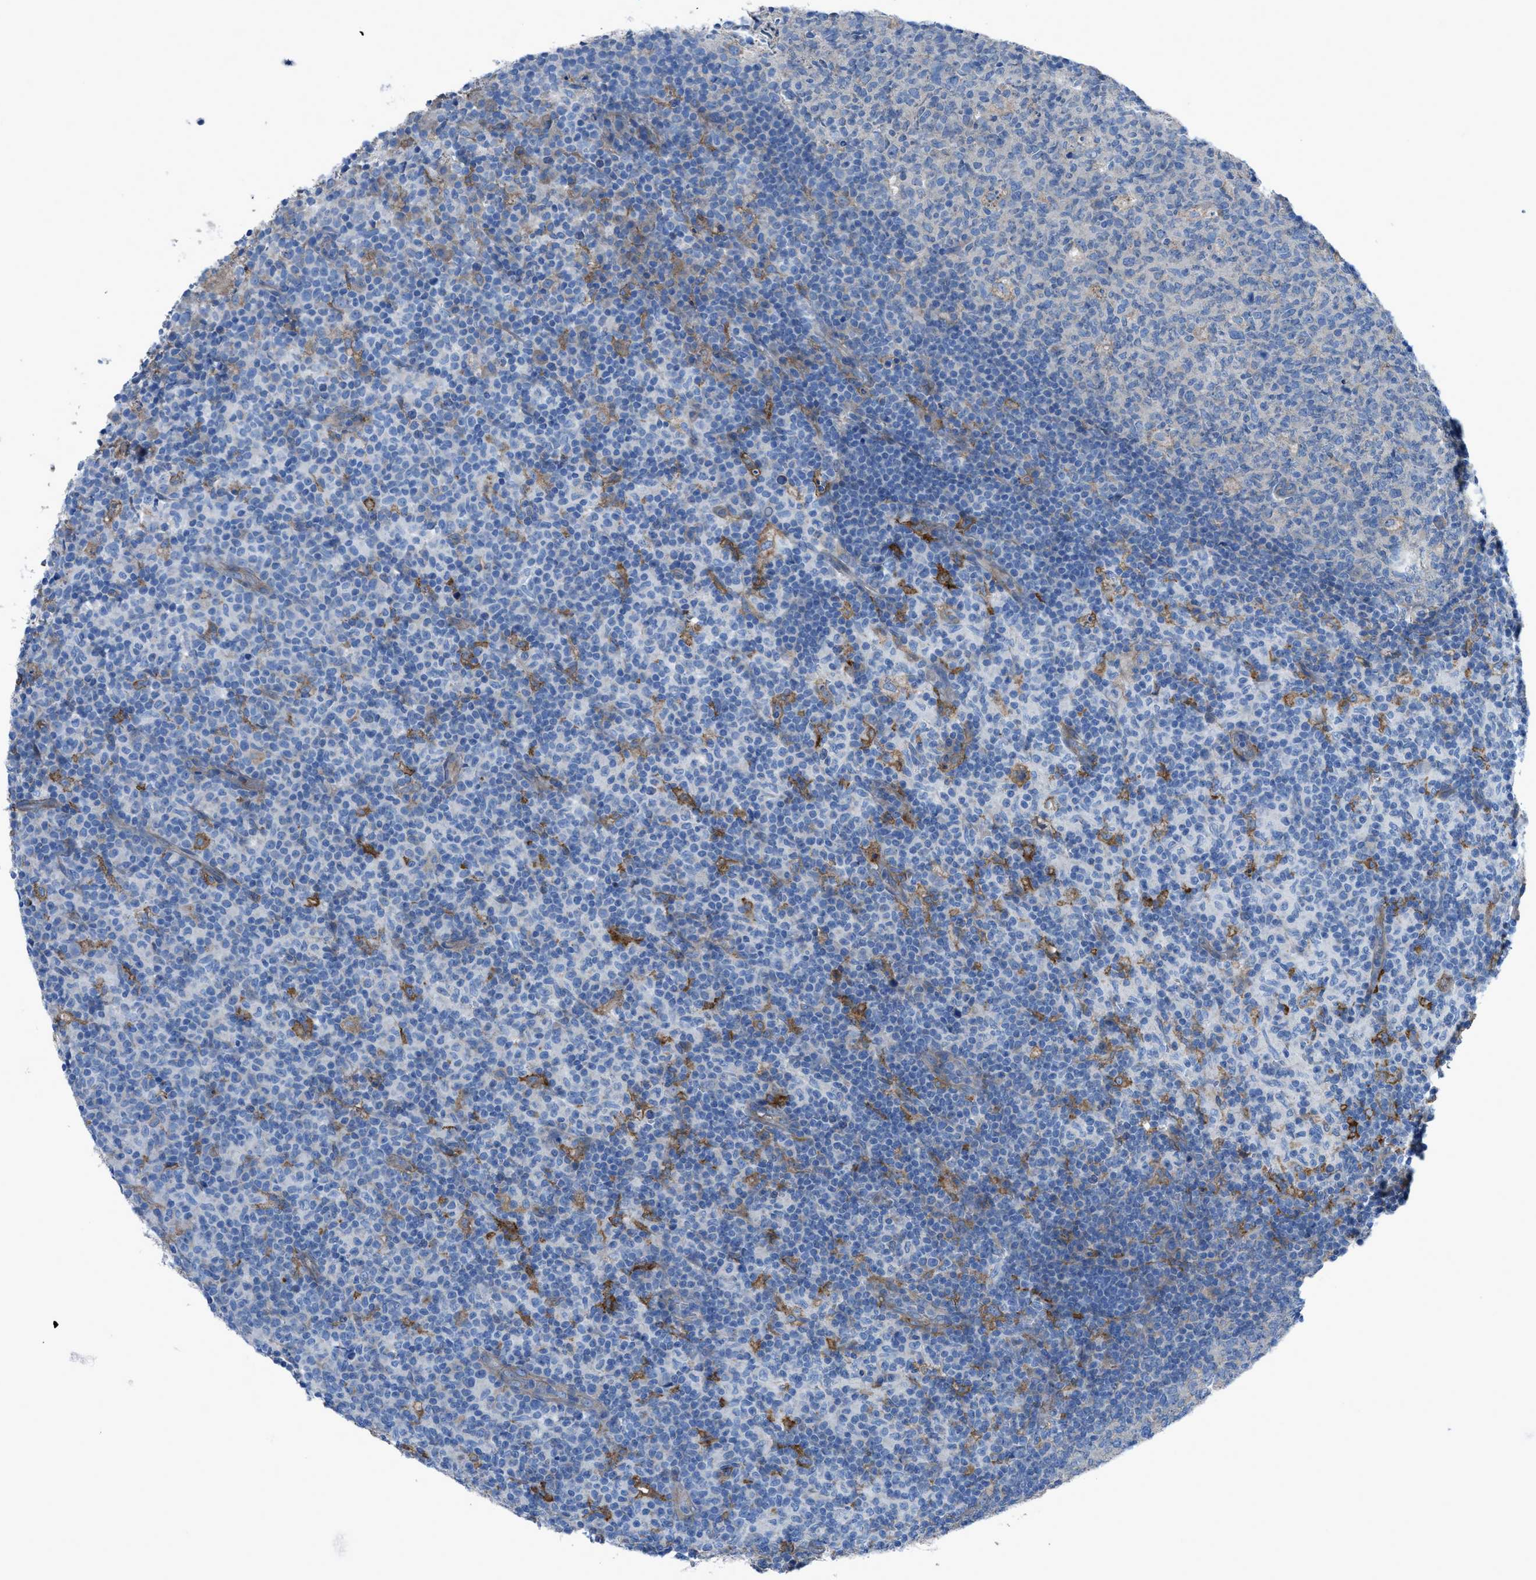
{"staining": {"intensity": "negative", "quantity": "none", "location": "none"}, "tissue": "lymph node", "cell_type": "Germinal center cells", "image_type": "normal", "snomed": [{"axis": "morphology", "description": "Normal tissue, NOS"}, {"axis": "morphology", "description": "Inflammation, NOS"}, {"axis": "topography", "description": "Lymph node"}], "caption": "The photomicrograph shows no staining of germinal center cells in benign lymph node. The staining is performed using DAB (3,3'-diaminobenzidine) brown chromogen with nuclei counter-stained in using hematoxylin.", "gene": "EGFR", "patient": {"sex": "male", "age": 55}}